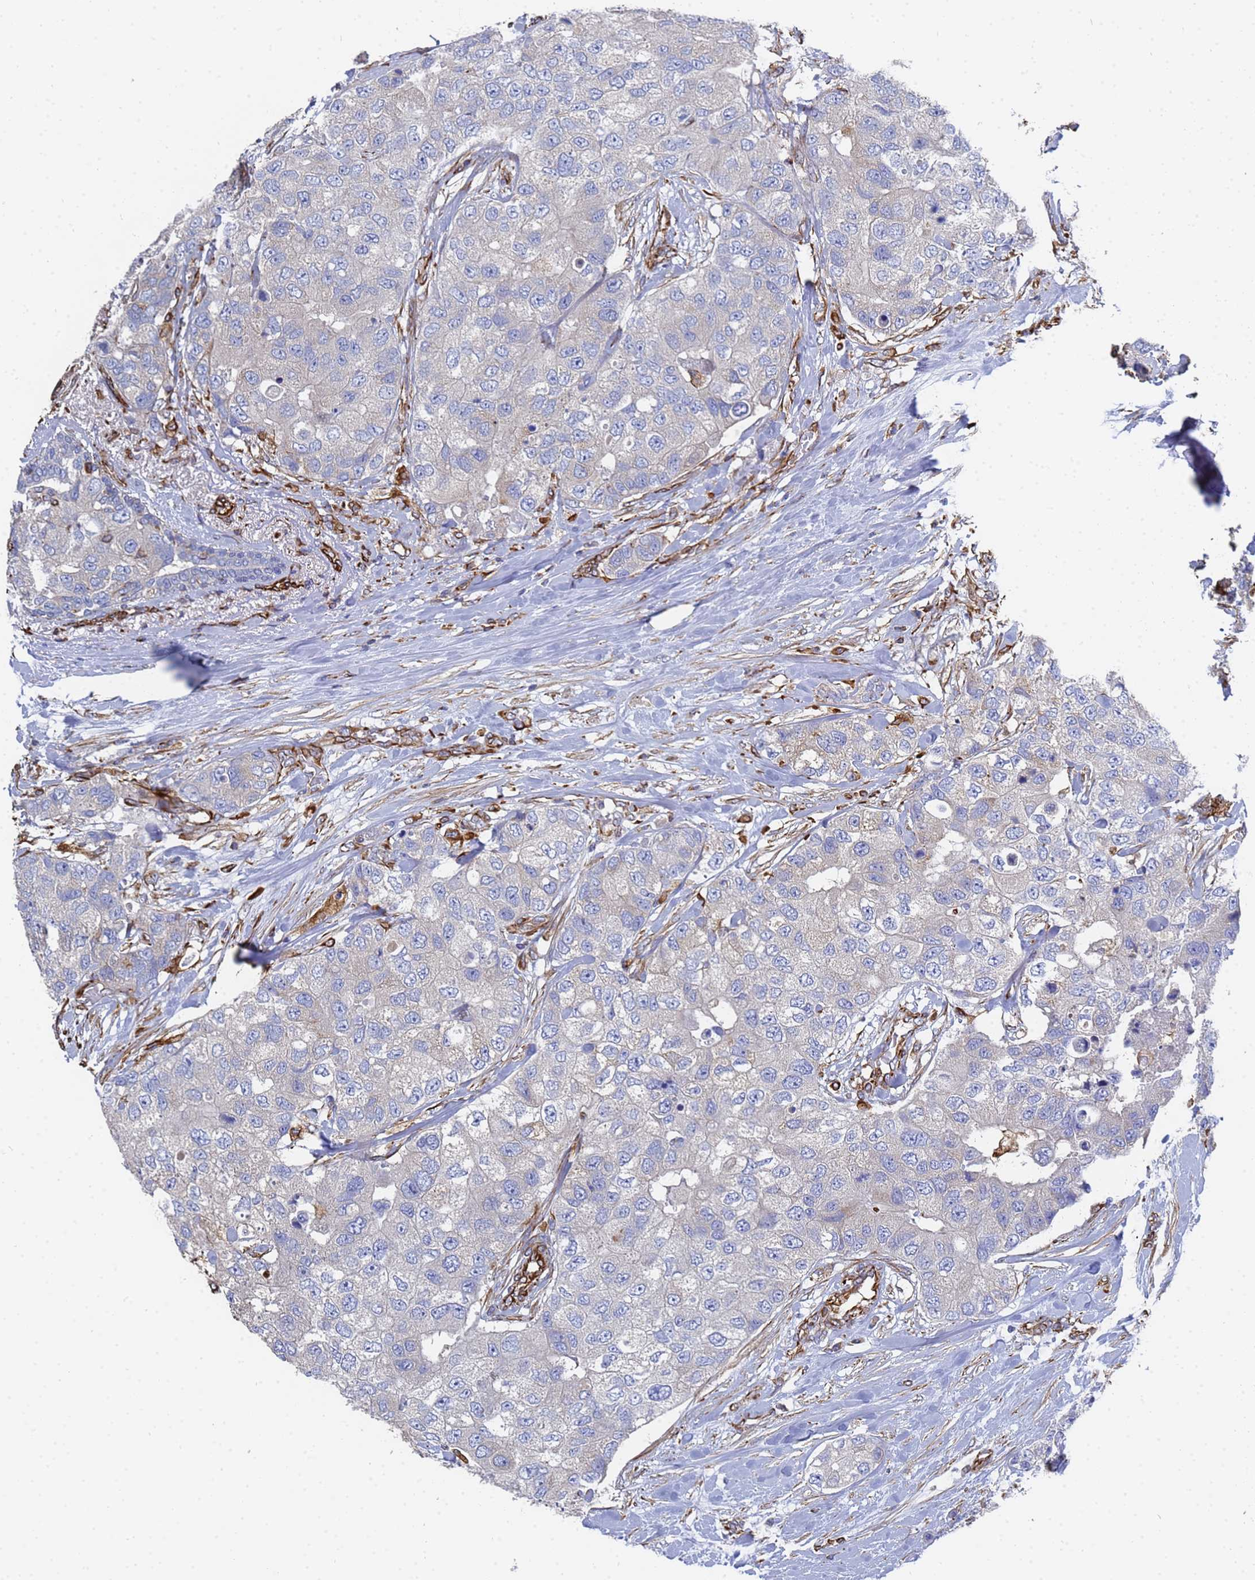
{"staining": {"intensity": "negative", "quantity": "none", "location": "none"}, "tissue": "breast cancer", "cell_type": "Tumor cells", "image_type": "cancer", "snomed": [{"axis": "morphology", "description": "Duct carcinoma"}, {"axis": "topography", "description": "Breast"}], "caption": "IHC image of neoplastic tissue: human breast intraductal carcinoma stained with DAB reveals no significant protein positivity in tumor cells.", "gene": "SYT13", "patient": {"sex": "female", "age": 62}}